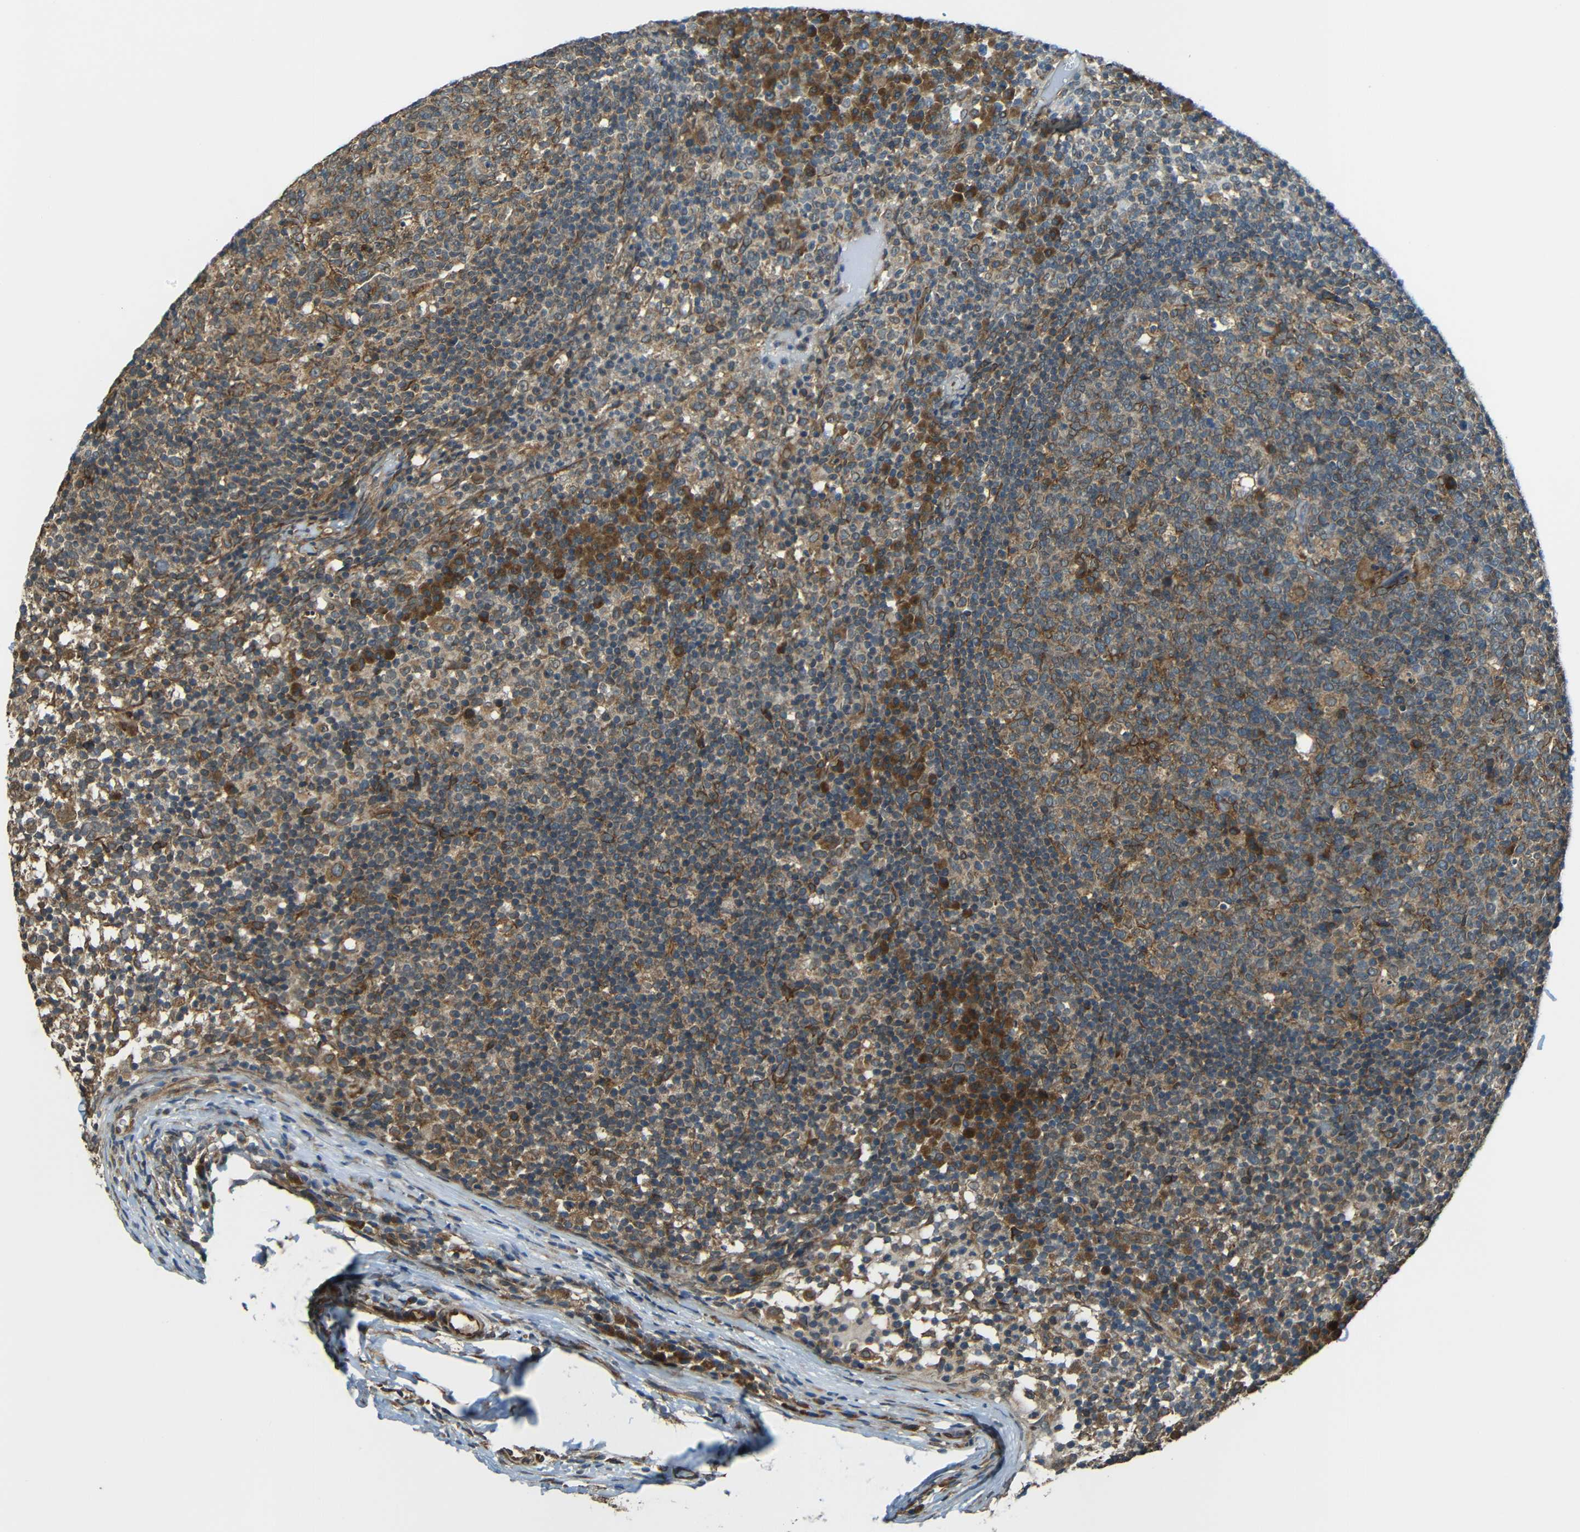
{"staining": {"intensity": "strong", "quantity": "25%-75%", "location": "cytoplasmic/membranous"}, "tissue": "lymph node", "cell_type": "Germinal center cells", "image_type": "normal", "snomed": [{"axis": "morphology", "description": "Normal tissue, NOS"}, {"axis": "morphology", "description": "Inflammation, NOS"}, {"axis": "topography", "description": "Lymph node"}], "caption": "Lymph node stained with immunohistochemistry demonstrates strong cytoplasmic/membranous expression in approximately 25%-75% of germinal center cells.", "gene": "VAPB", "patient": {"sex": "male", "age": 55}}